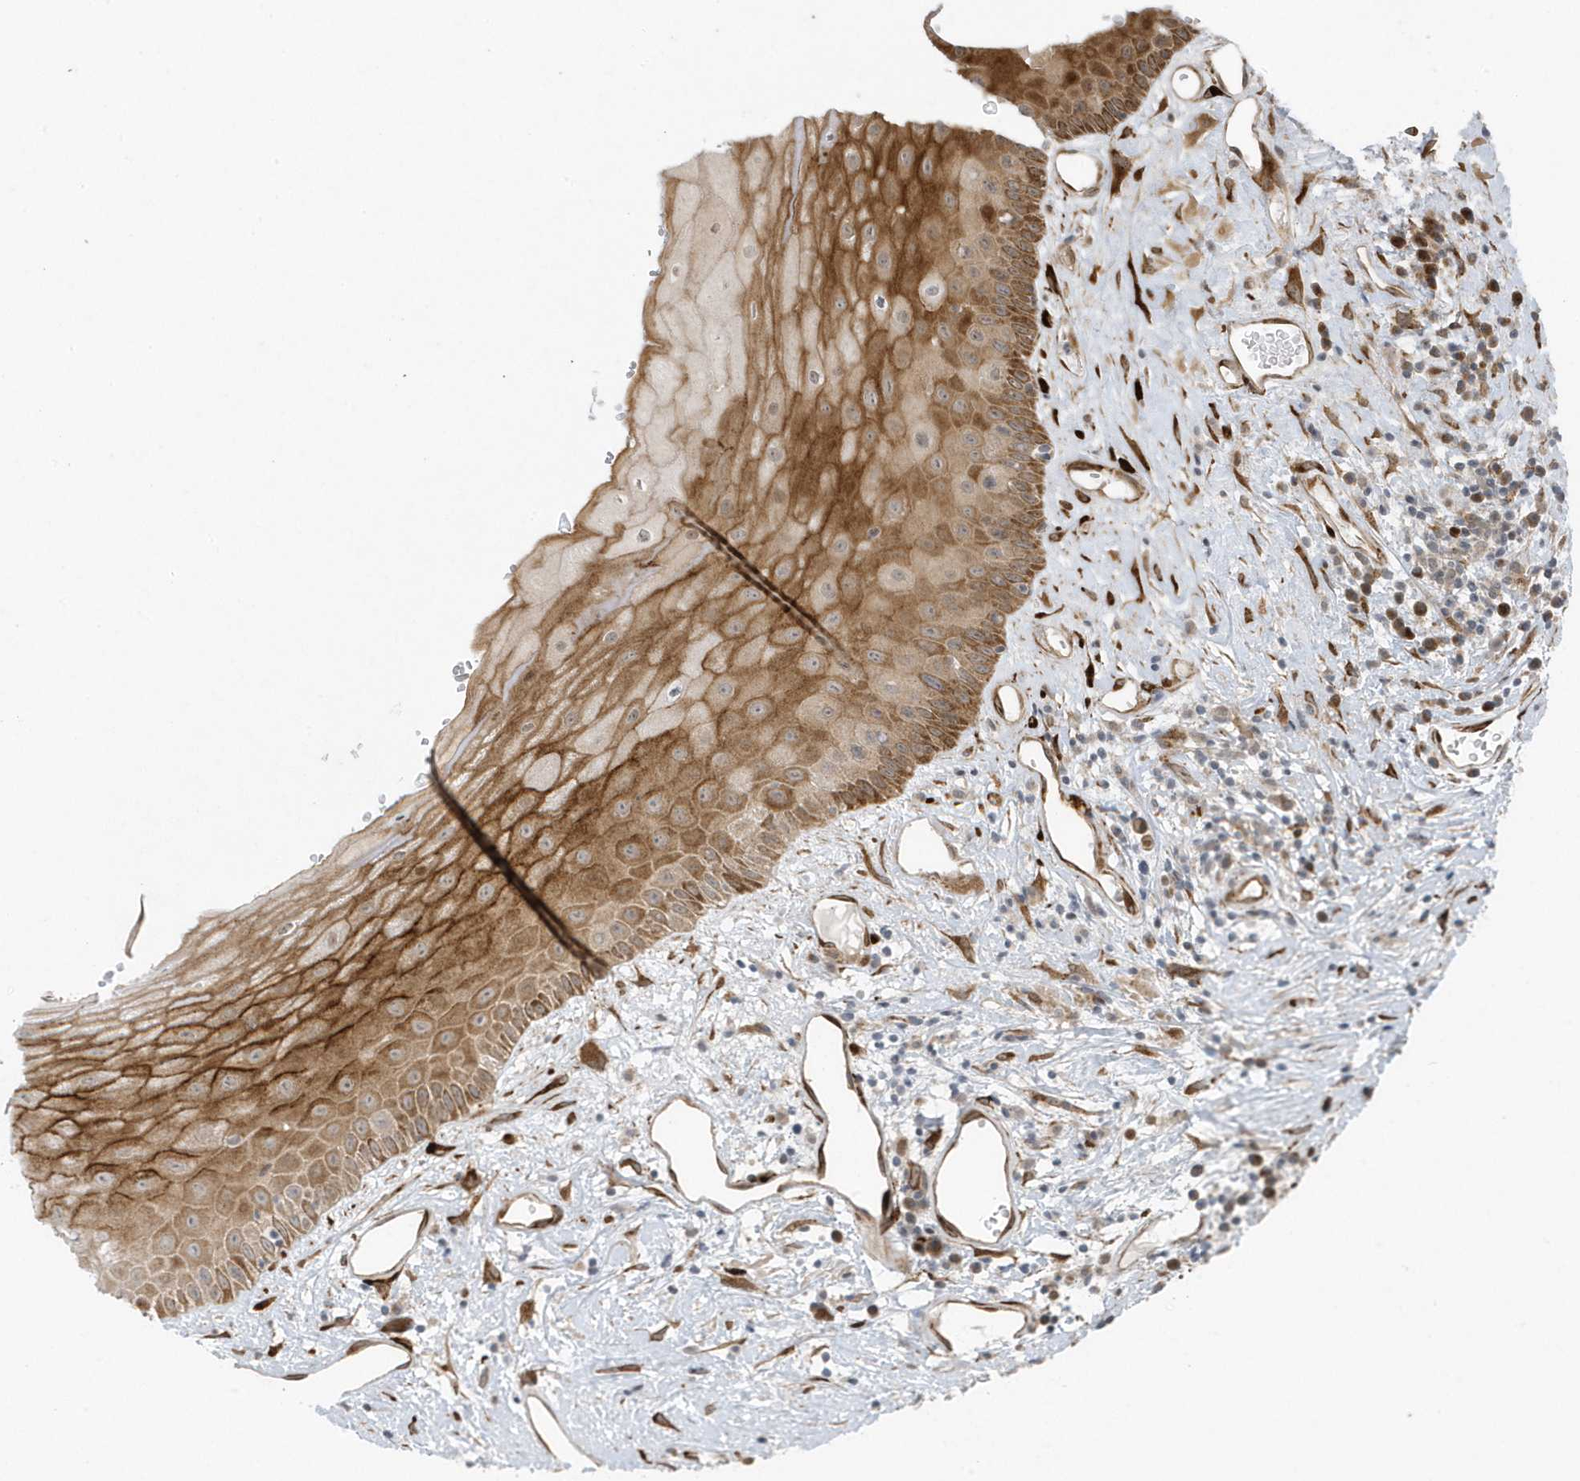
{"staining": {"intensity": "strong", "quantity": "25%-75%", "location": "cytoplasmic/membranous"}, "tissue": "oral mucosa", "cell_type": "Squamous epithelial cells", "image_type": "normal", "snomed": [{"axis": "morphology", "description": "Normal tissue, NOS"}, {"axis": "topography", "description": "Oral tissue"}], "caption": "Immunohistochemistry micrograph of benign human oral mucosa stained for a protein (brown), which exhibits high levels of strong cytoplasmic/membranous expression in approximately 25%-75% of squamous epithelial cells.", "gene": "FAM98A", "patient": {"sex": "female", "age": 76}}